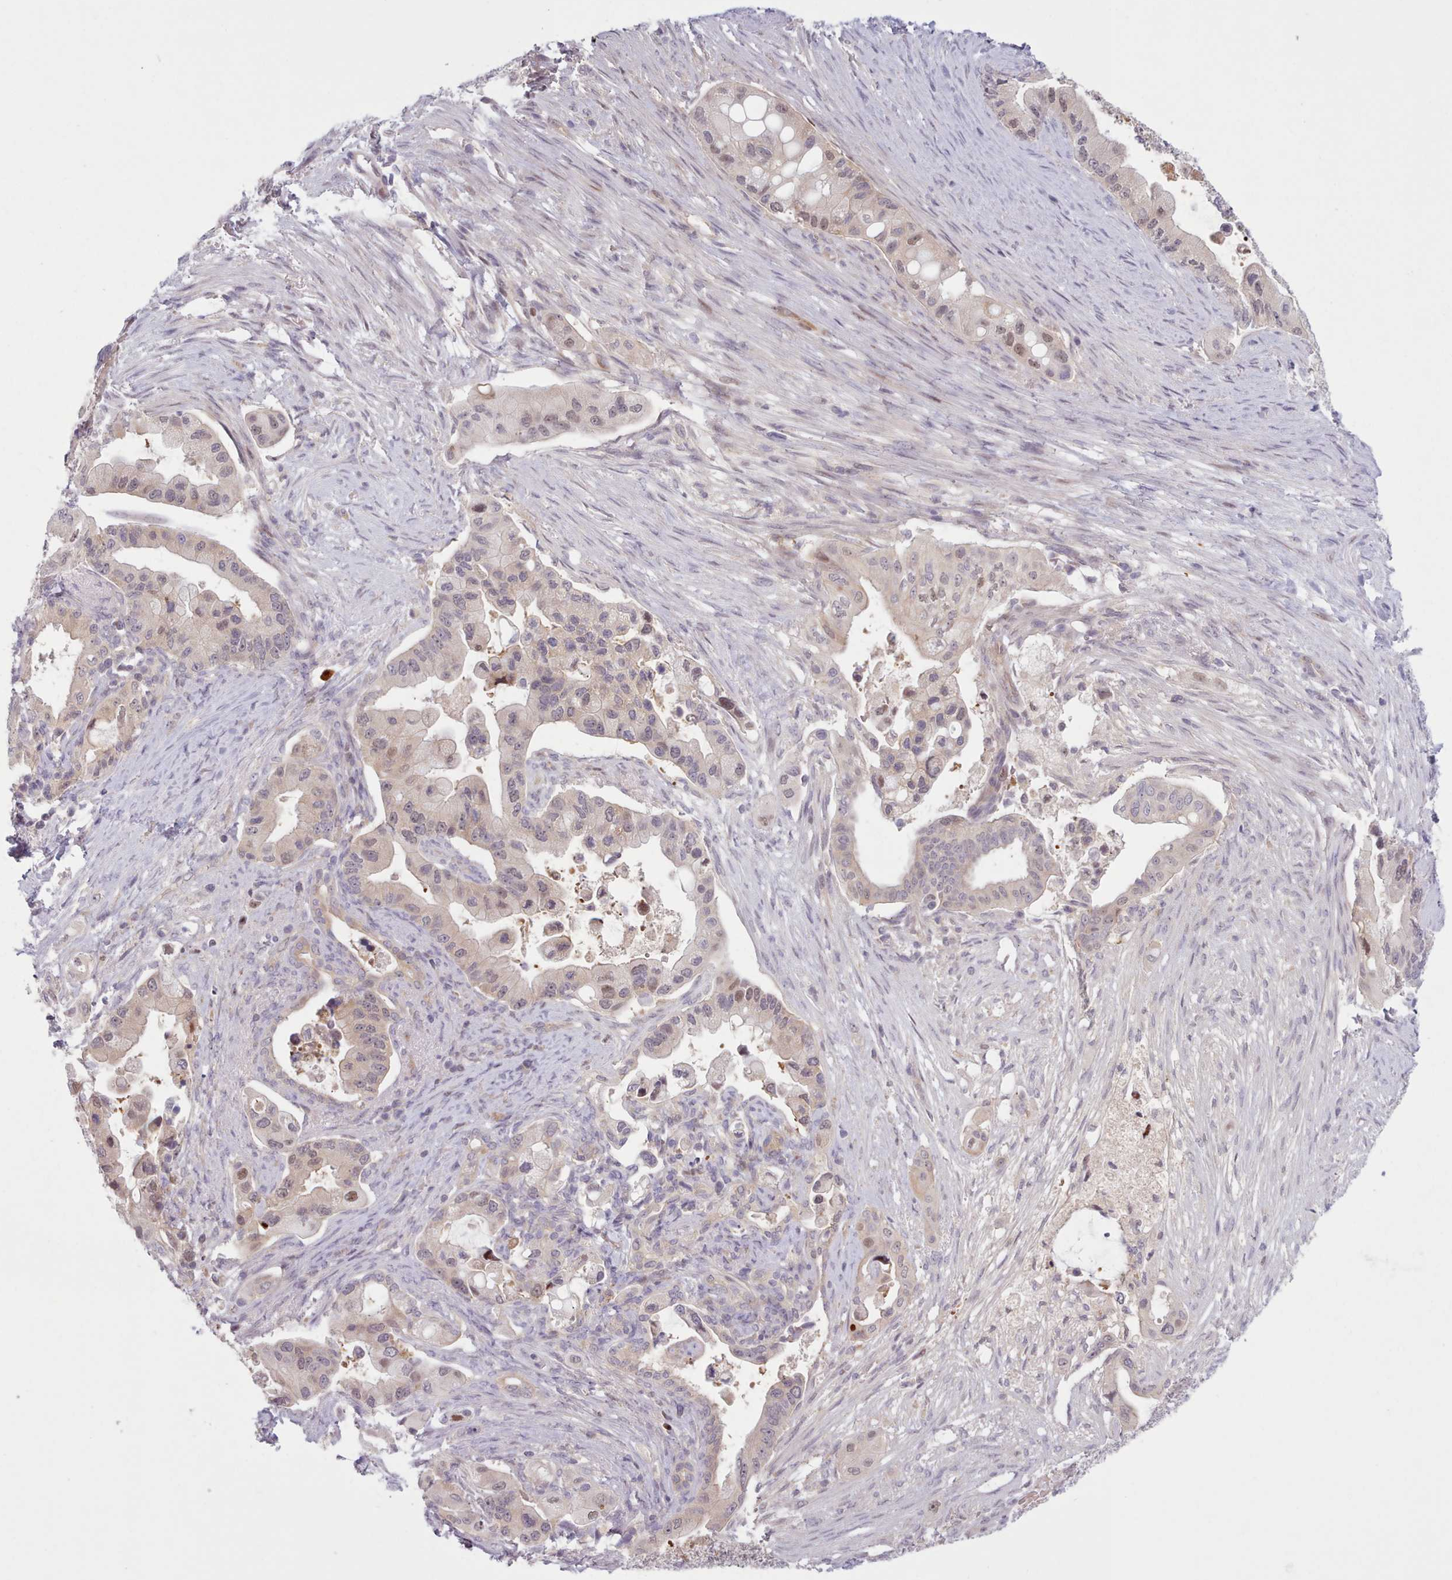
{"staining": {"intensity": "weak", "quantity": "<25%", "location": "nuclear"}, "tissue": "pancreatic cancer", "cell_type": "Tumor cells", "image_type": "cancer", "snomed": [{"axis": "morphology", "description": "Adenocarcinoma, NOS"}, {"axis": "topography", "description": "Pancreas"}], "caption": "Pancreatic adenocarcinoma stained for a protein using IHC displays no staining tumor cells.", "gene": "KBTBD7", "patient": {"sex": "male", "age": 57}}